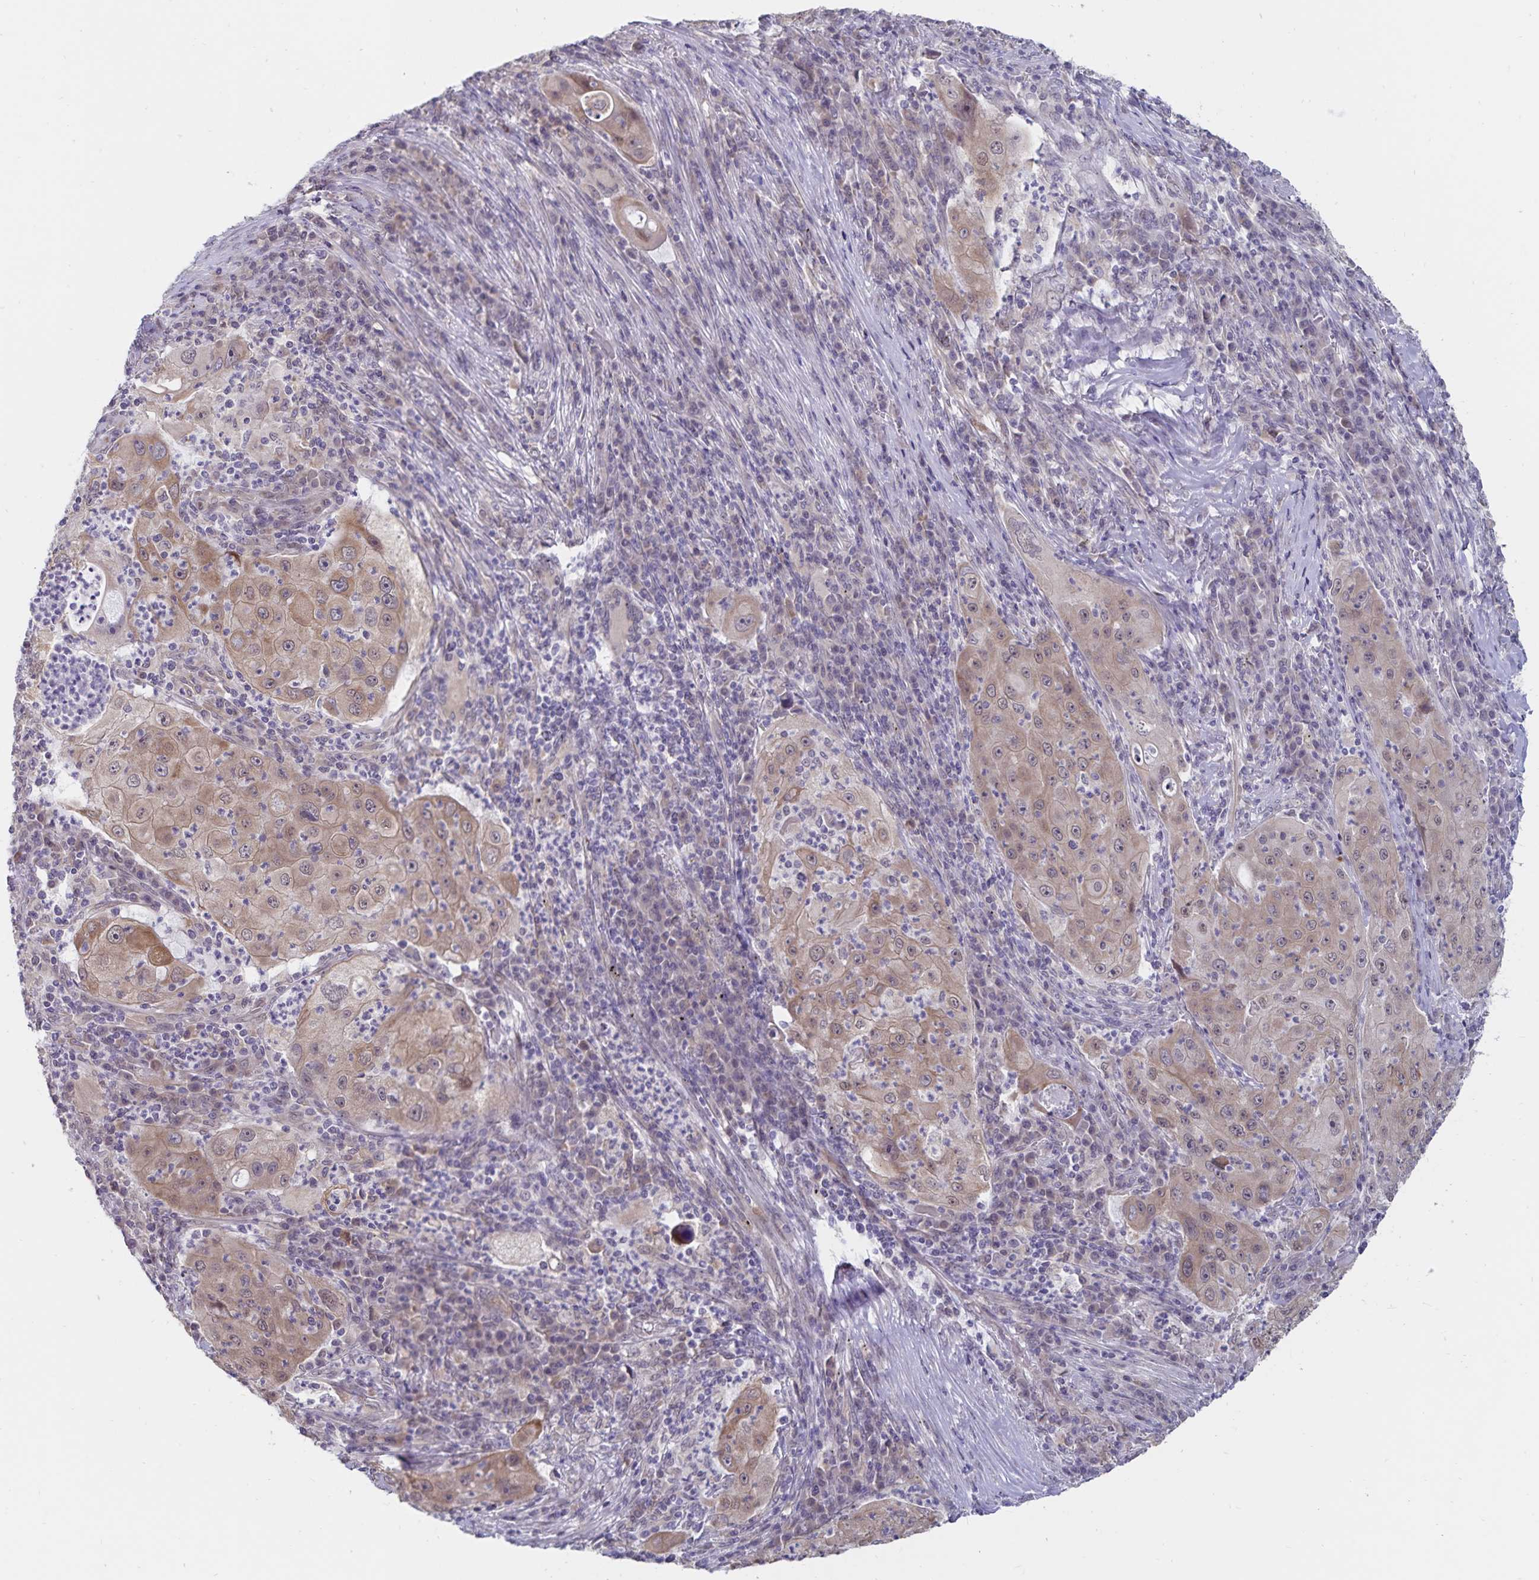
{"staining": {"intensity": "weak", "quantity": ">75%", "location": "cytoplasmic/membranous"}, "tissue": "lung cancer", "cell_type": "Tumor cells", "image_type": "cancer", "snomed": [{"axis": "morphology", "description": "Squamous cell carcinoma, NOS"}, {"axis": "topography", "description": "Lung"}], "caption": "Lung cancer stained for a protein (brown) displays weak cytoplasmic/membranous positive positivity in approximately >75% of tumor cells.", "gene": "ATP2A2", "patient": {"sex": "female", "age": 59}}